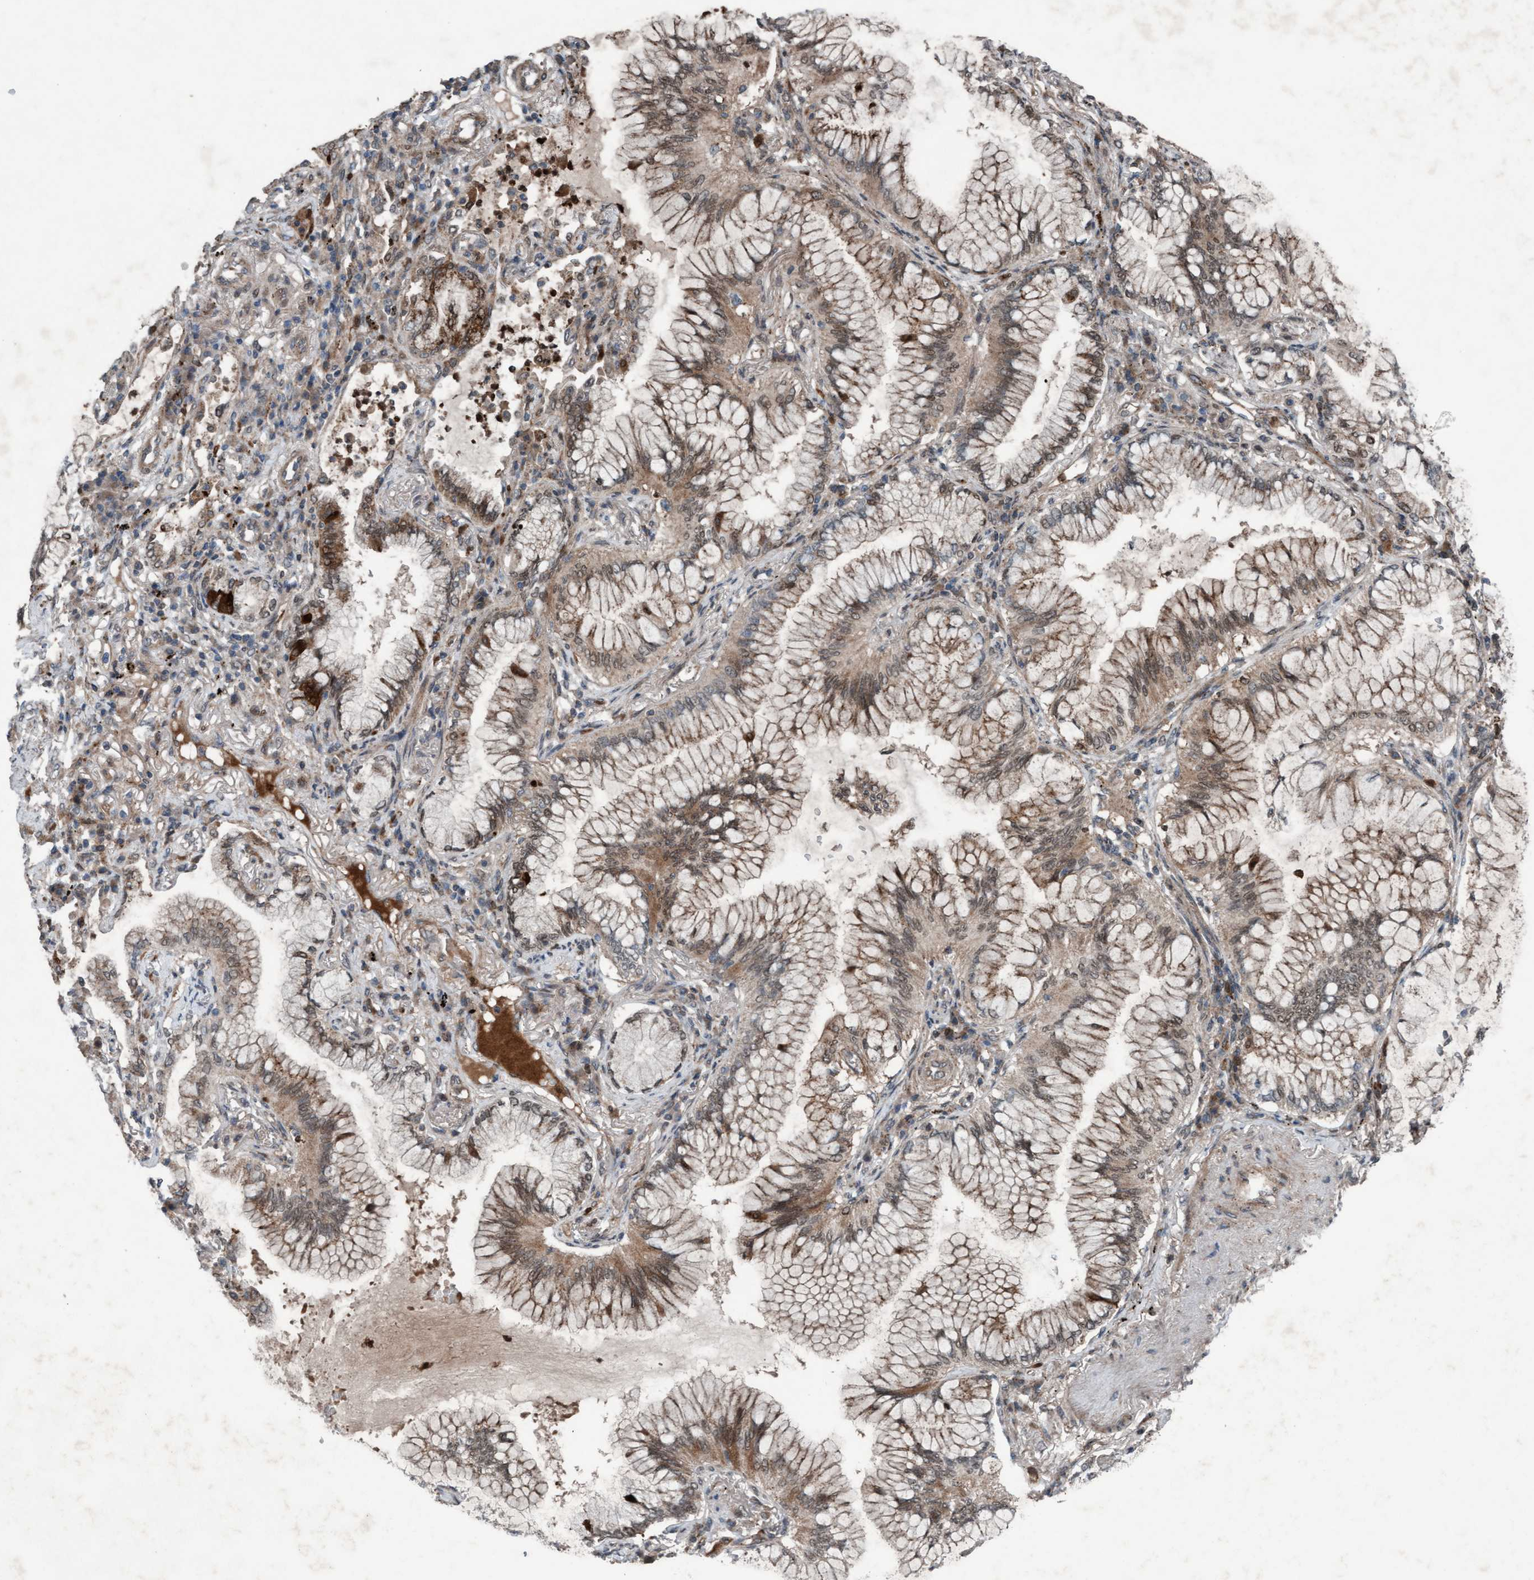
{"staining": {"intensity": "weak", "quantity": ">75%", "location": "cytoplasmic/membranous,nuclear"}, "tissue": "lung cancer", "cell_type": "Tumor cells", "image_type": "cancer", "snomed": [{"axis": "morphology", "description": "Adenocarcinoma, NOS"}, {"axis": "topography", "description": "Lung"}], "caption": "An IHC histopathology image of neoplastic tissue is shown. Protein staining in brown highlights weak cytoplasmic/membranous and nuclear positivity in lung cancer within tumor cells.", "gene": "PLXNB2", "patient": {"sex": "female", "age": 70}}